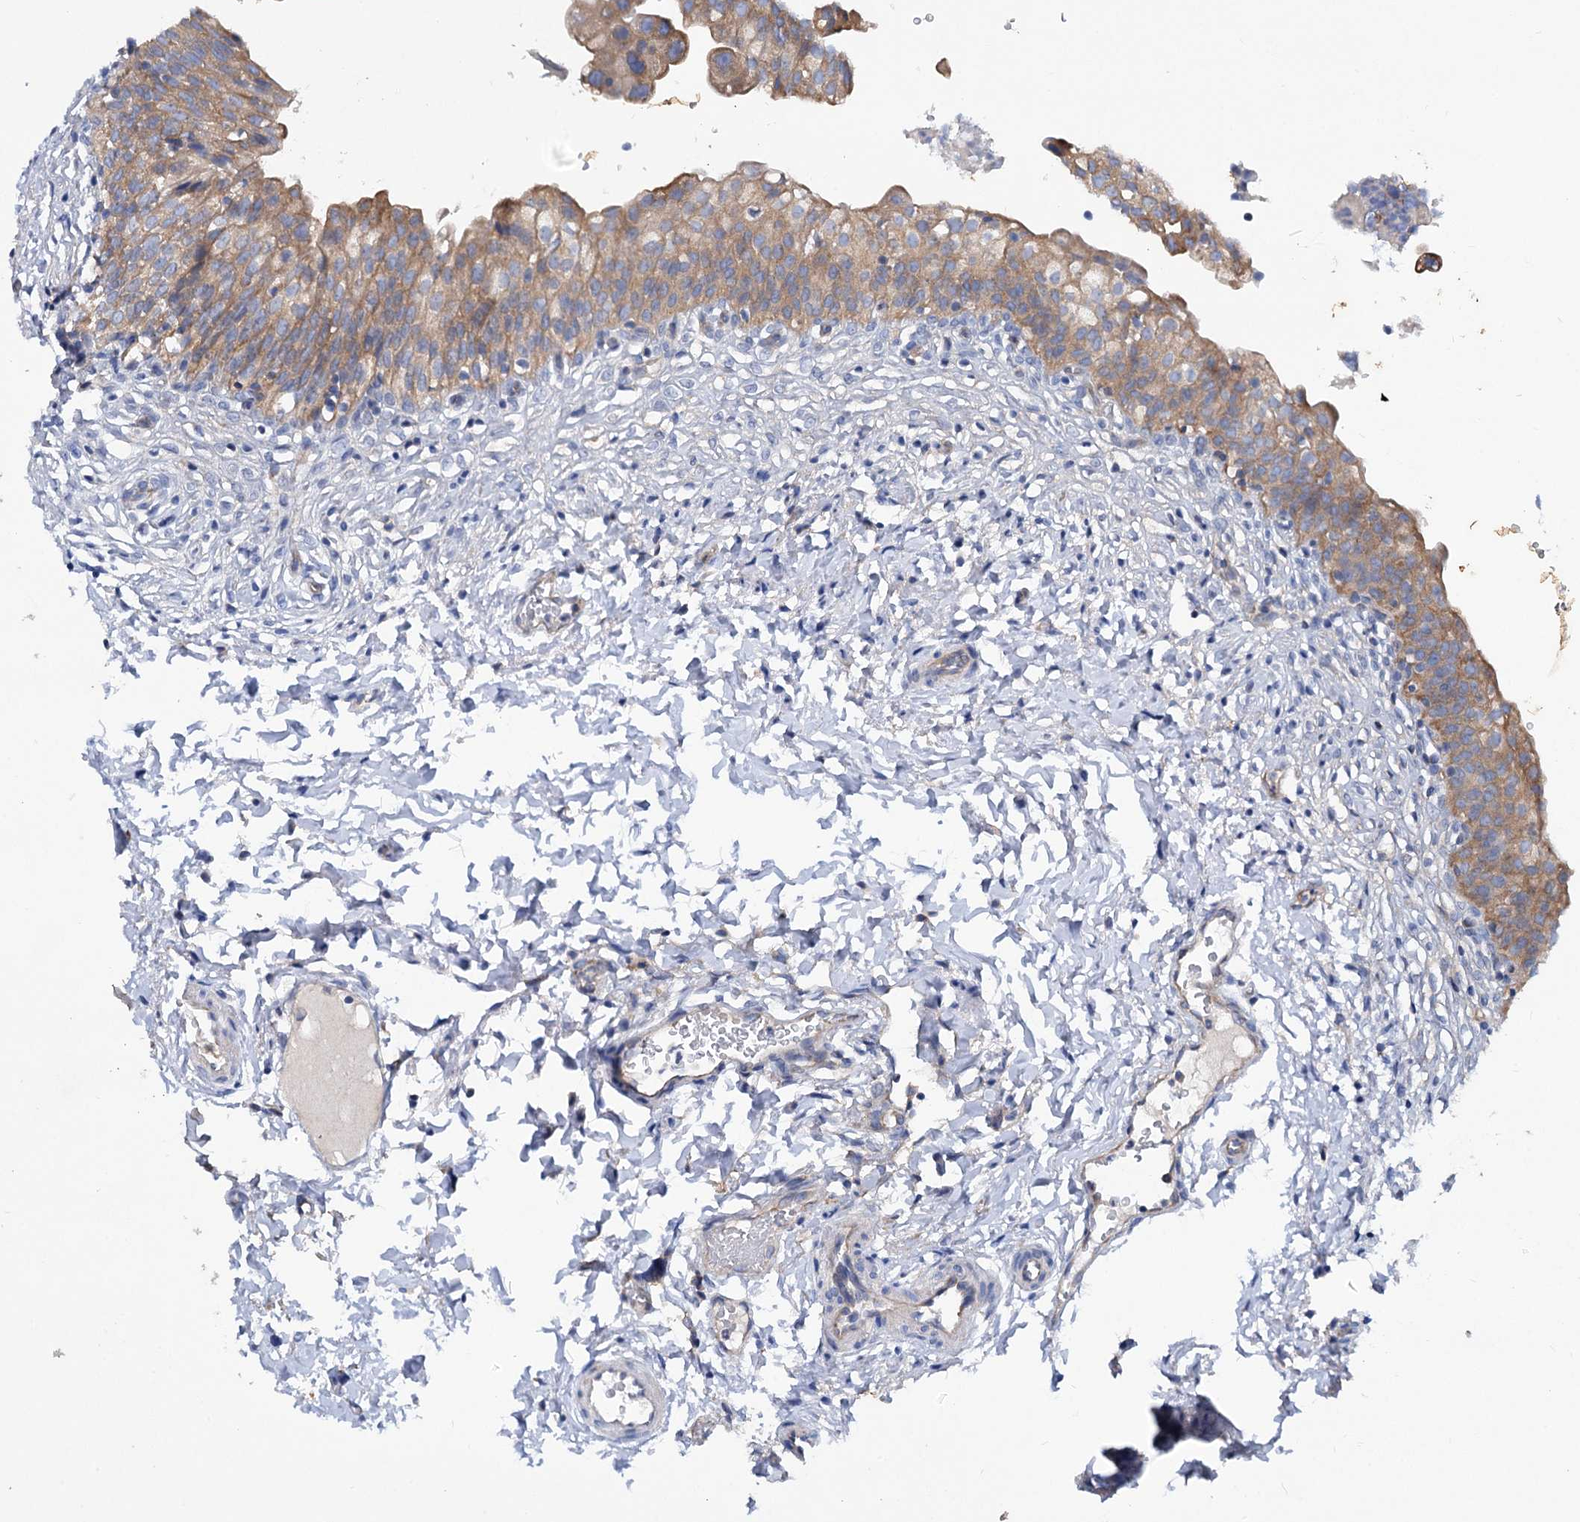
{"staining": {"intensity": "moderate", "quantity": ">75%", "location": "cytoplasmic/membranous"}, "tissue": "urinary bladder", "cell_type": "Urothelial cells", "image_type": "normal", "snomed": [{"axis": "morphology", "description": "Normal tissue, NOS"}, {"axis": "topography", "description": "Urinary bladder"}], "caption": "About >75% of urothelial cells in unremarkable human urinary bladder reveal moderate cytoplasmic/membranous protein positivity as visualized by brown immunohistochemical staining.", "gene": "TRIM55", "patient": {"sex": "male", "age": 55}}